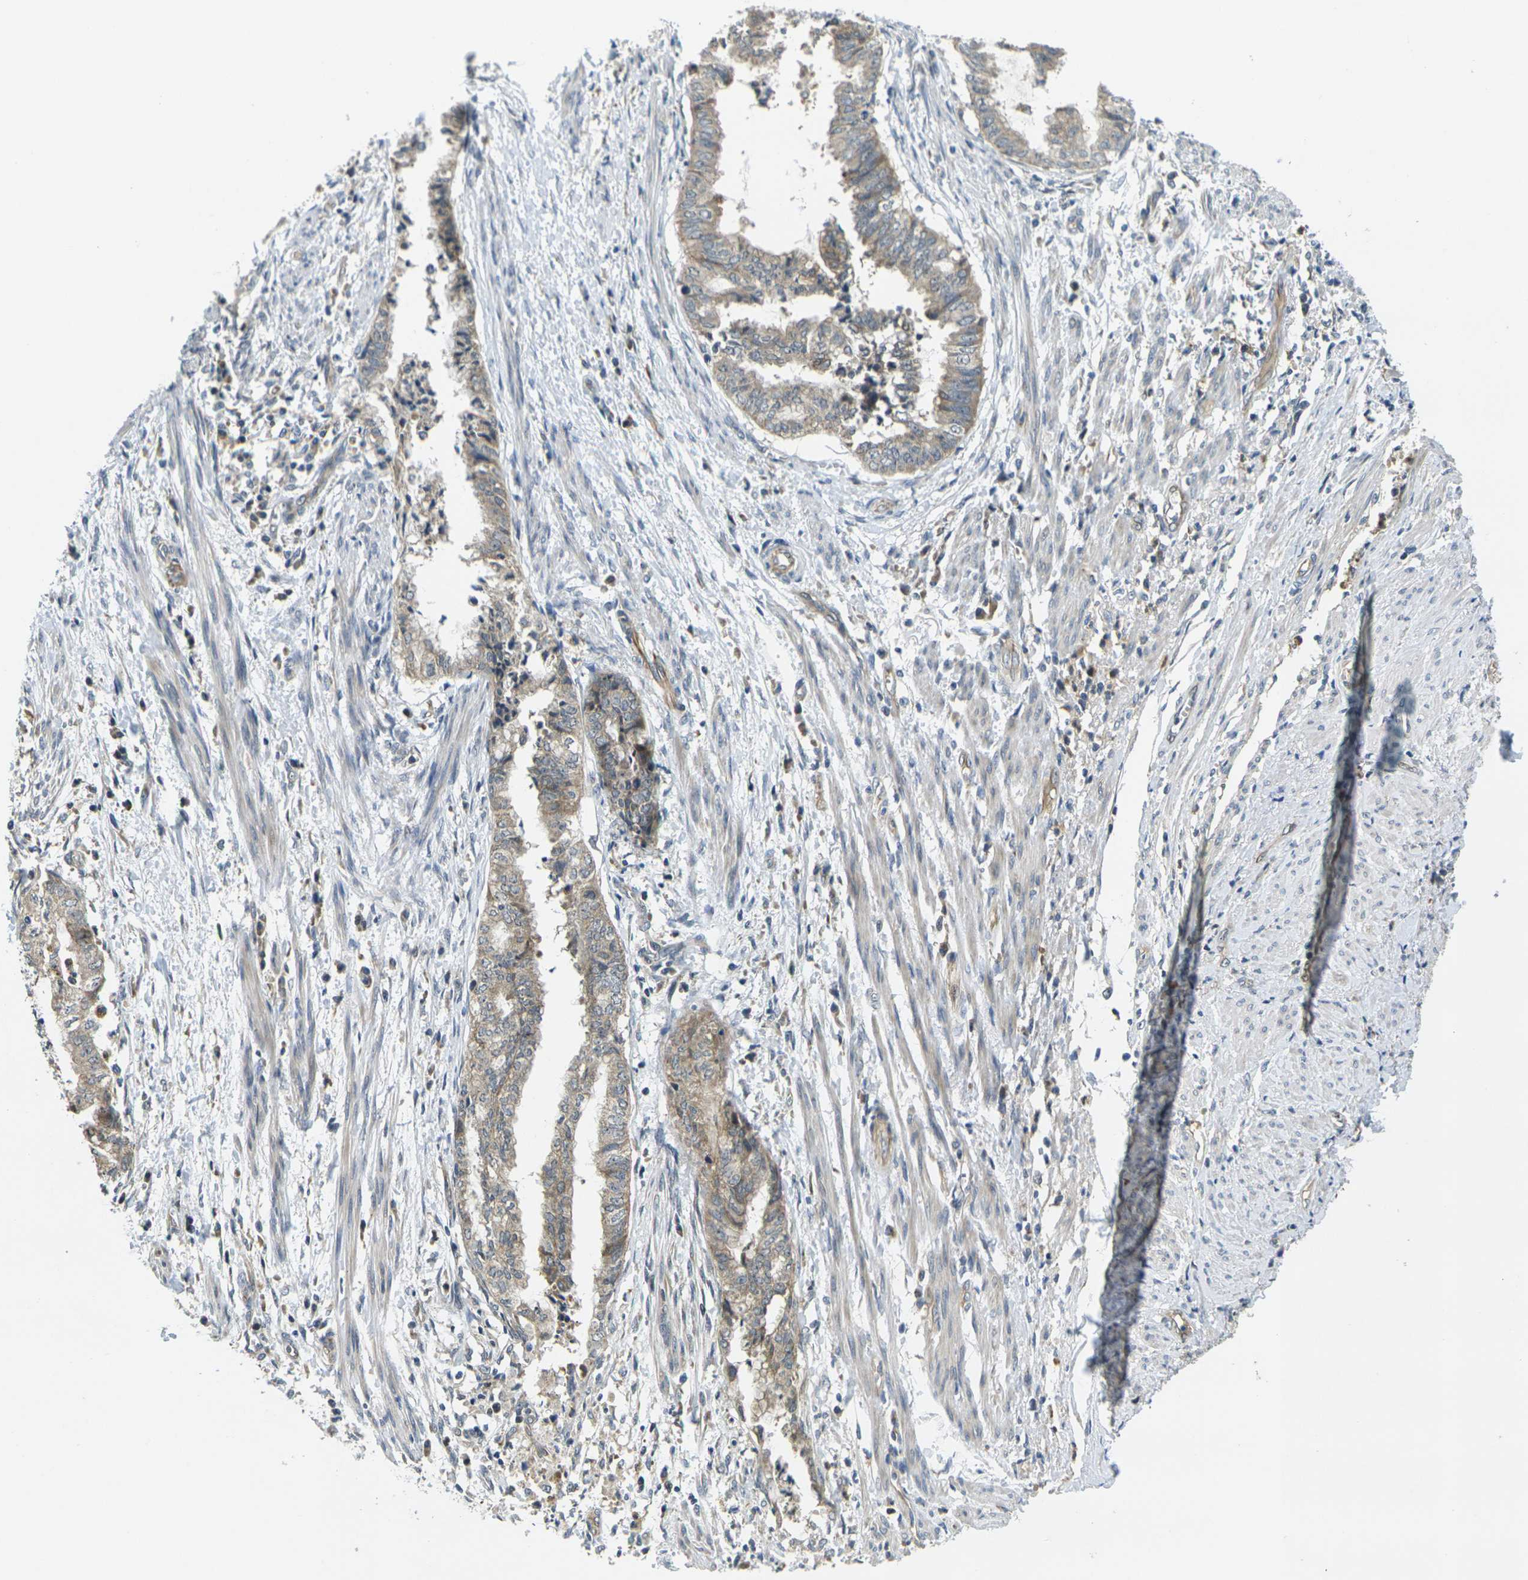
{"staining": {"intensity": "weak", "quantity": "25%-75%", "location": "cytoplasmic/membranous"}, "tissue": "endometrial cancer", "cell_type": "Tumor cells", "image_type": "cancer", "snomed": [{"axis": "morphology", "description": "Necrosis, NOS"}, {"axis": "morphology", "description": "Adenocarcinoma, NOS"}, {"axis": "topography", "description": "Endometrium"}], "caption": "Immunohistochemical staining of endometrial cancer (adenocarcinoma) exhibits weak cytoplasmic/membranous protein expression in approximately 25%-75% of tumor cells.", "gene": "MINAR2", "patient": {"sex": "female", "age": 79}}